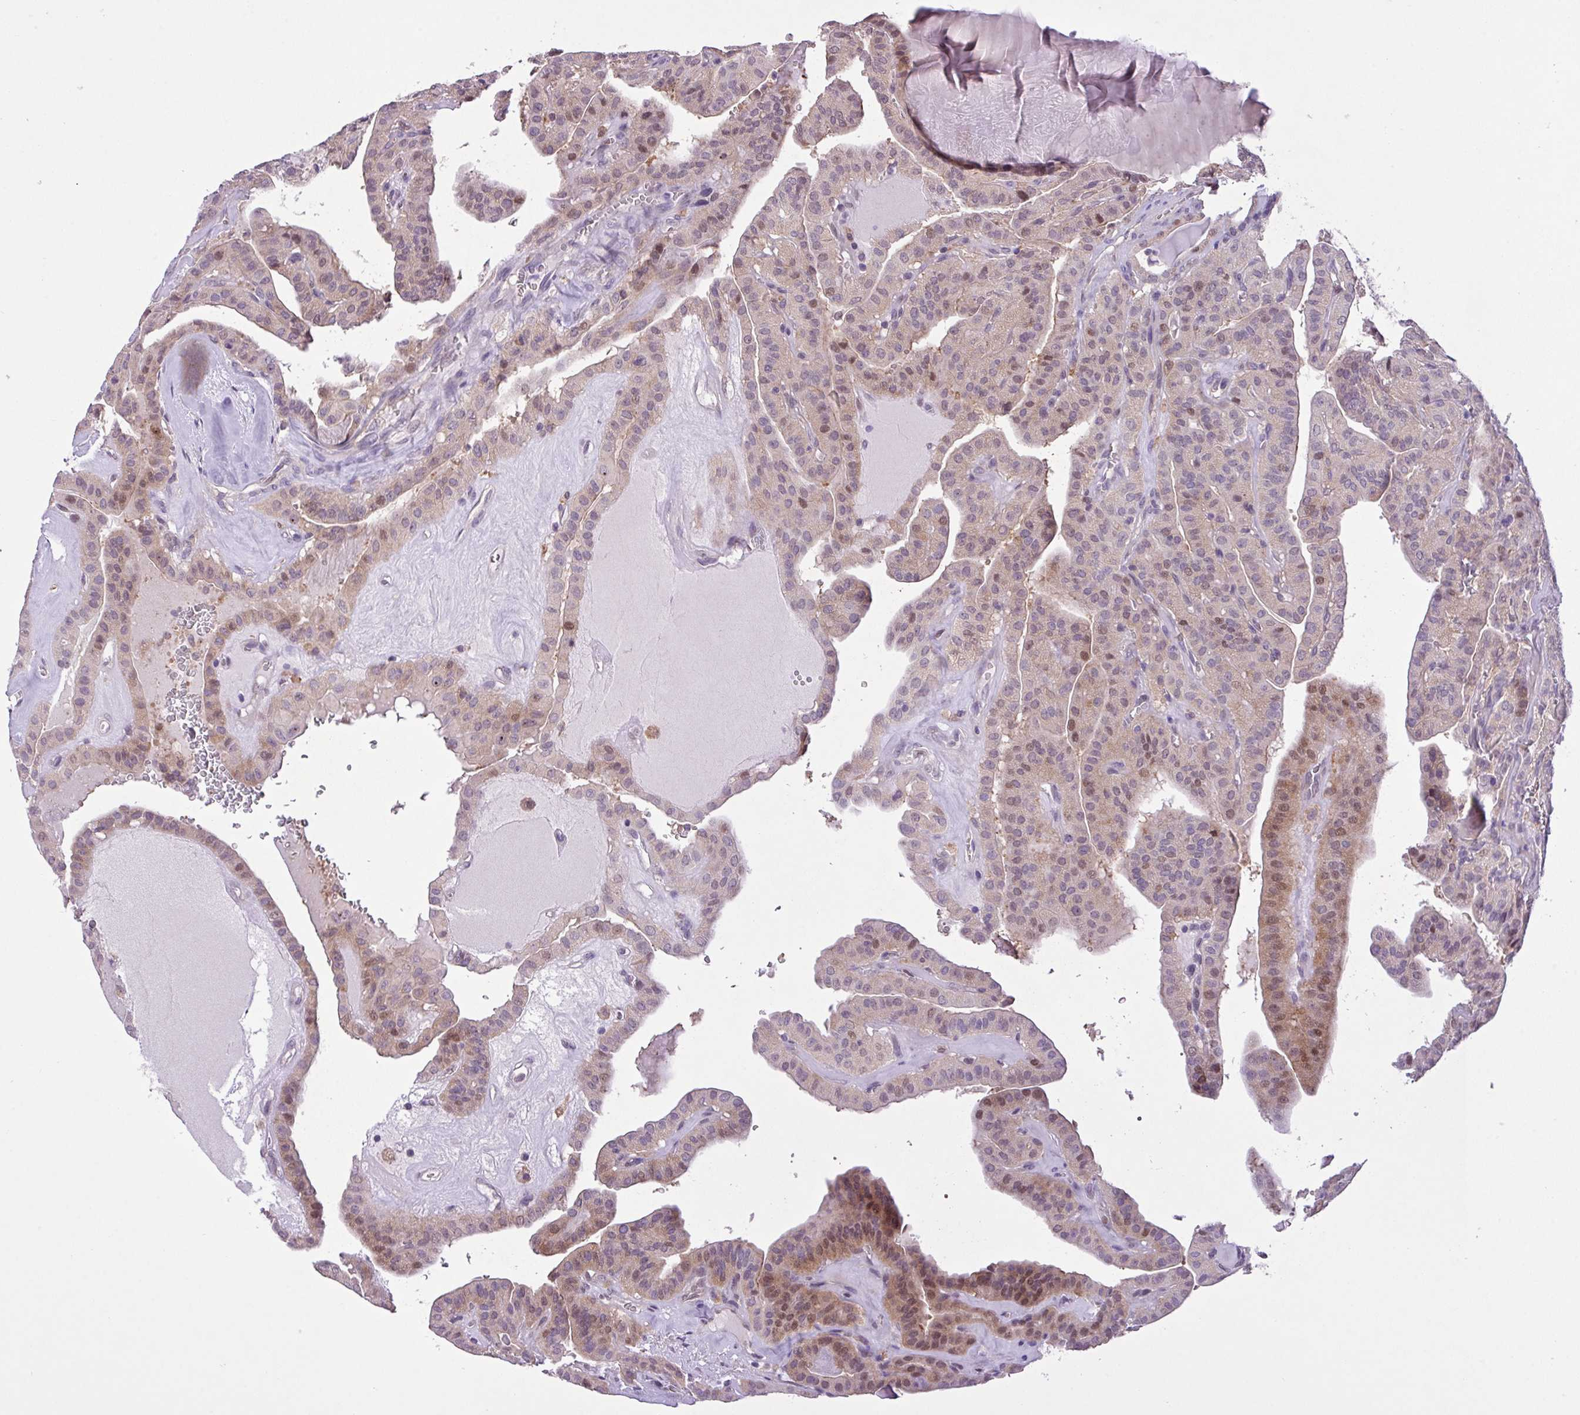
{"staining": {"intensity": "weak", "quantity": "25%-75%", "location": "cytoplasmic/membranous,nuclear"}, "tissue": "thyroid cancer", "cell_type": "Tumor cells", "image_type": "cancer", "snomed": [{"axis": "morphology", "description": "Papillary adenocarcinoma, NOS"}, {"axis": "topography", "description": "Thyroid gland"}], "caption": "The immunohistochemical stain highlights weak cytoplasmic/membranous and nuclear staining in tumor cells of thyroid papillary adenocarcinoma tissue.", "gene": "RPP25L", "patient": {"sex": "male", "age": 52}}